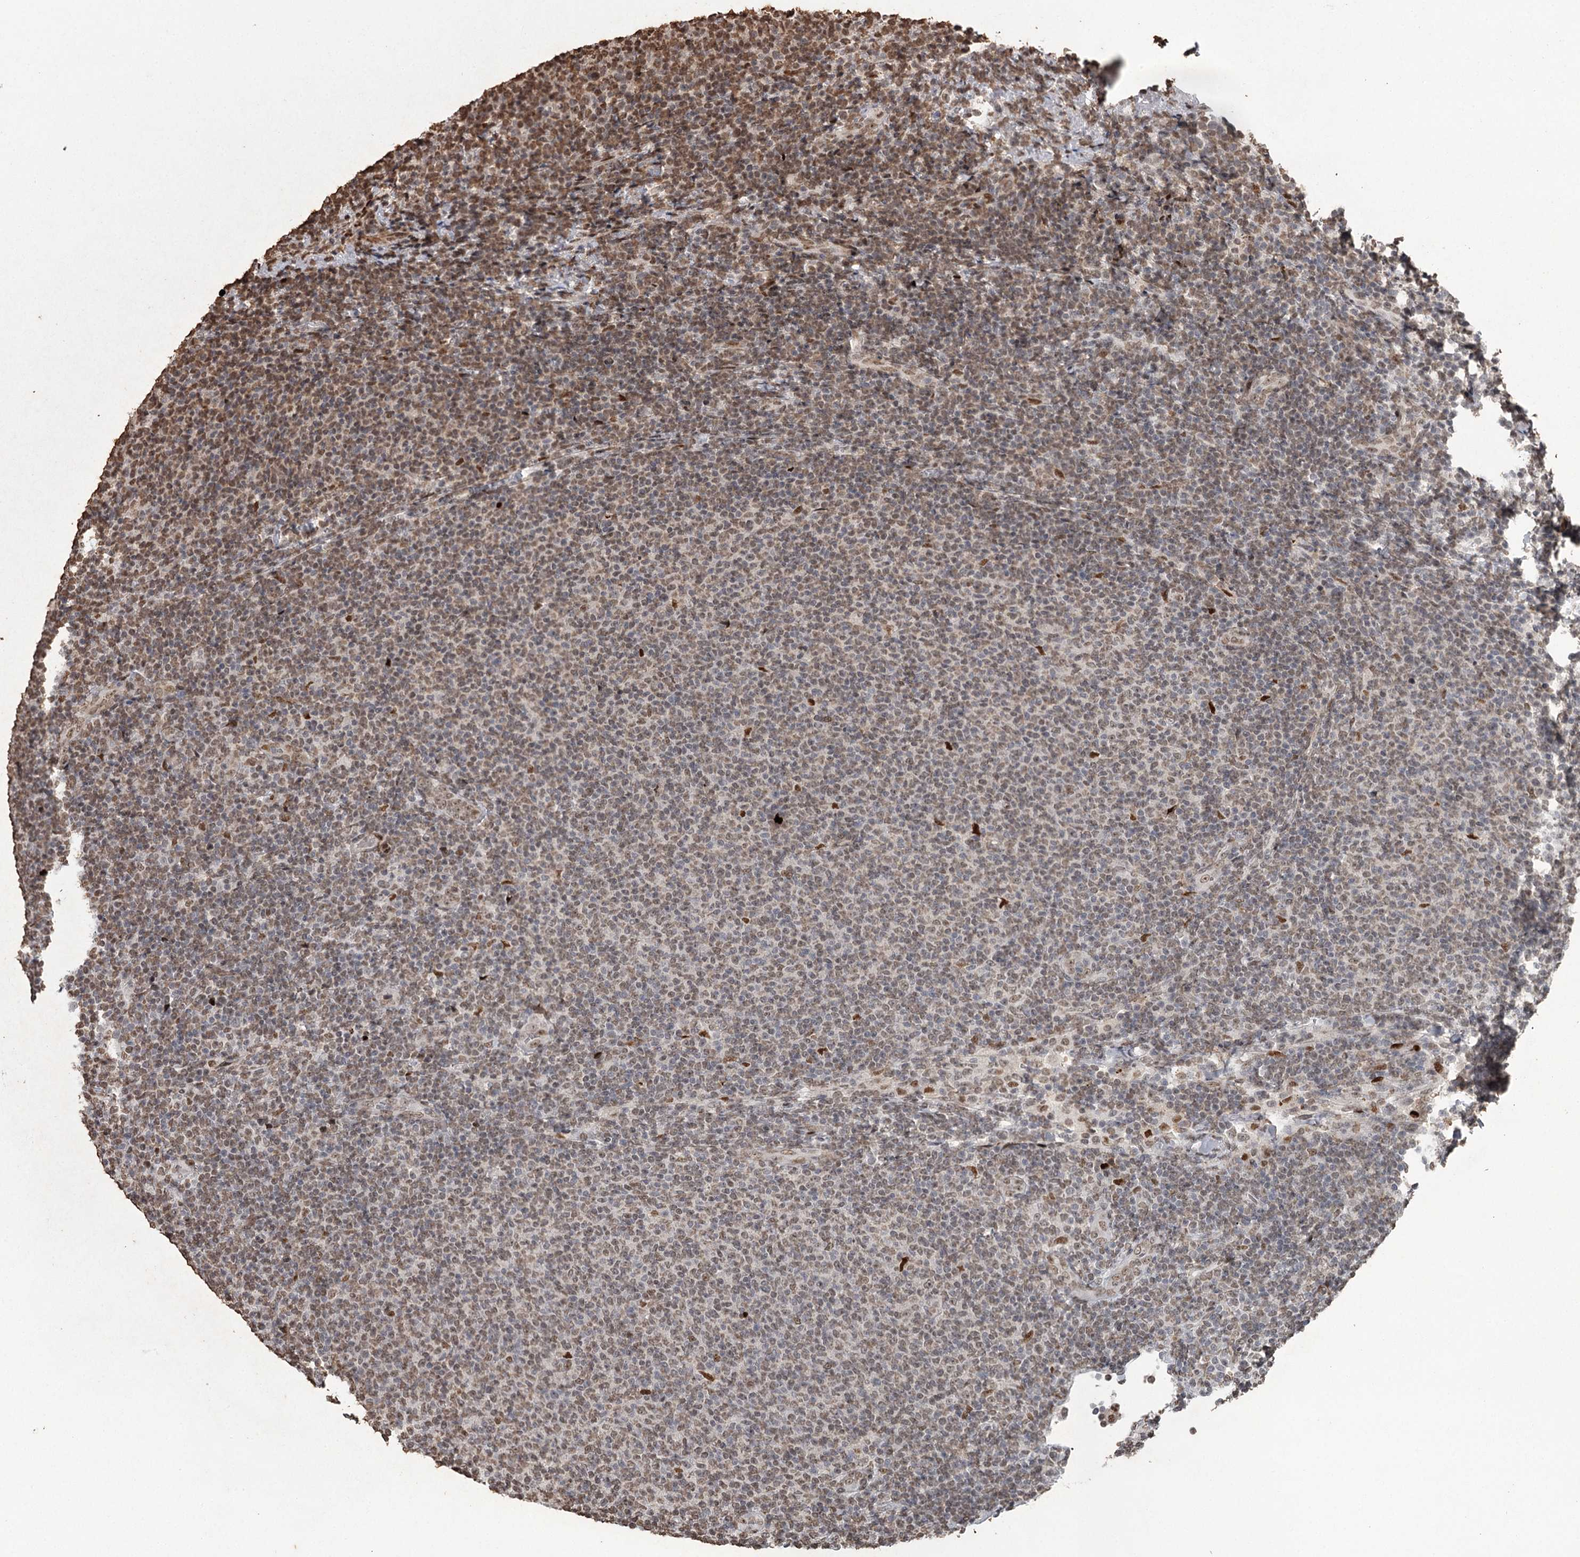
{"staining": {"intensity": "moderate", "quantity": "25%-75%", "location": "cytoplasmic/membranous,nuclear"}, "tissue": "lymphoma", "cell_type": "Tumor cells", "image_type": "cancer", "snomed": [{"axis": "morphology", "description": "Malignant lymphoma, non-Hodgkin's type, Low grade"}, {"axis": "topography", "description": "Lymph node"}], "caption": "Immunohistochemical staining of low-grade malignant lymphoma, non-Hodgkin's type displays medium levels of moderate cytoplasmic/membranous and nuclear protein staining in approximately 25%-75% of tumor cells.", "gene": "THYN1", "patient": {"sex": "male", "age": 66}}